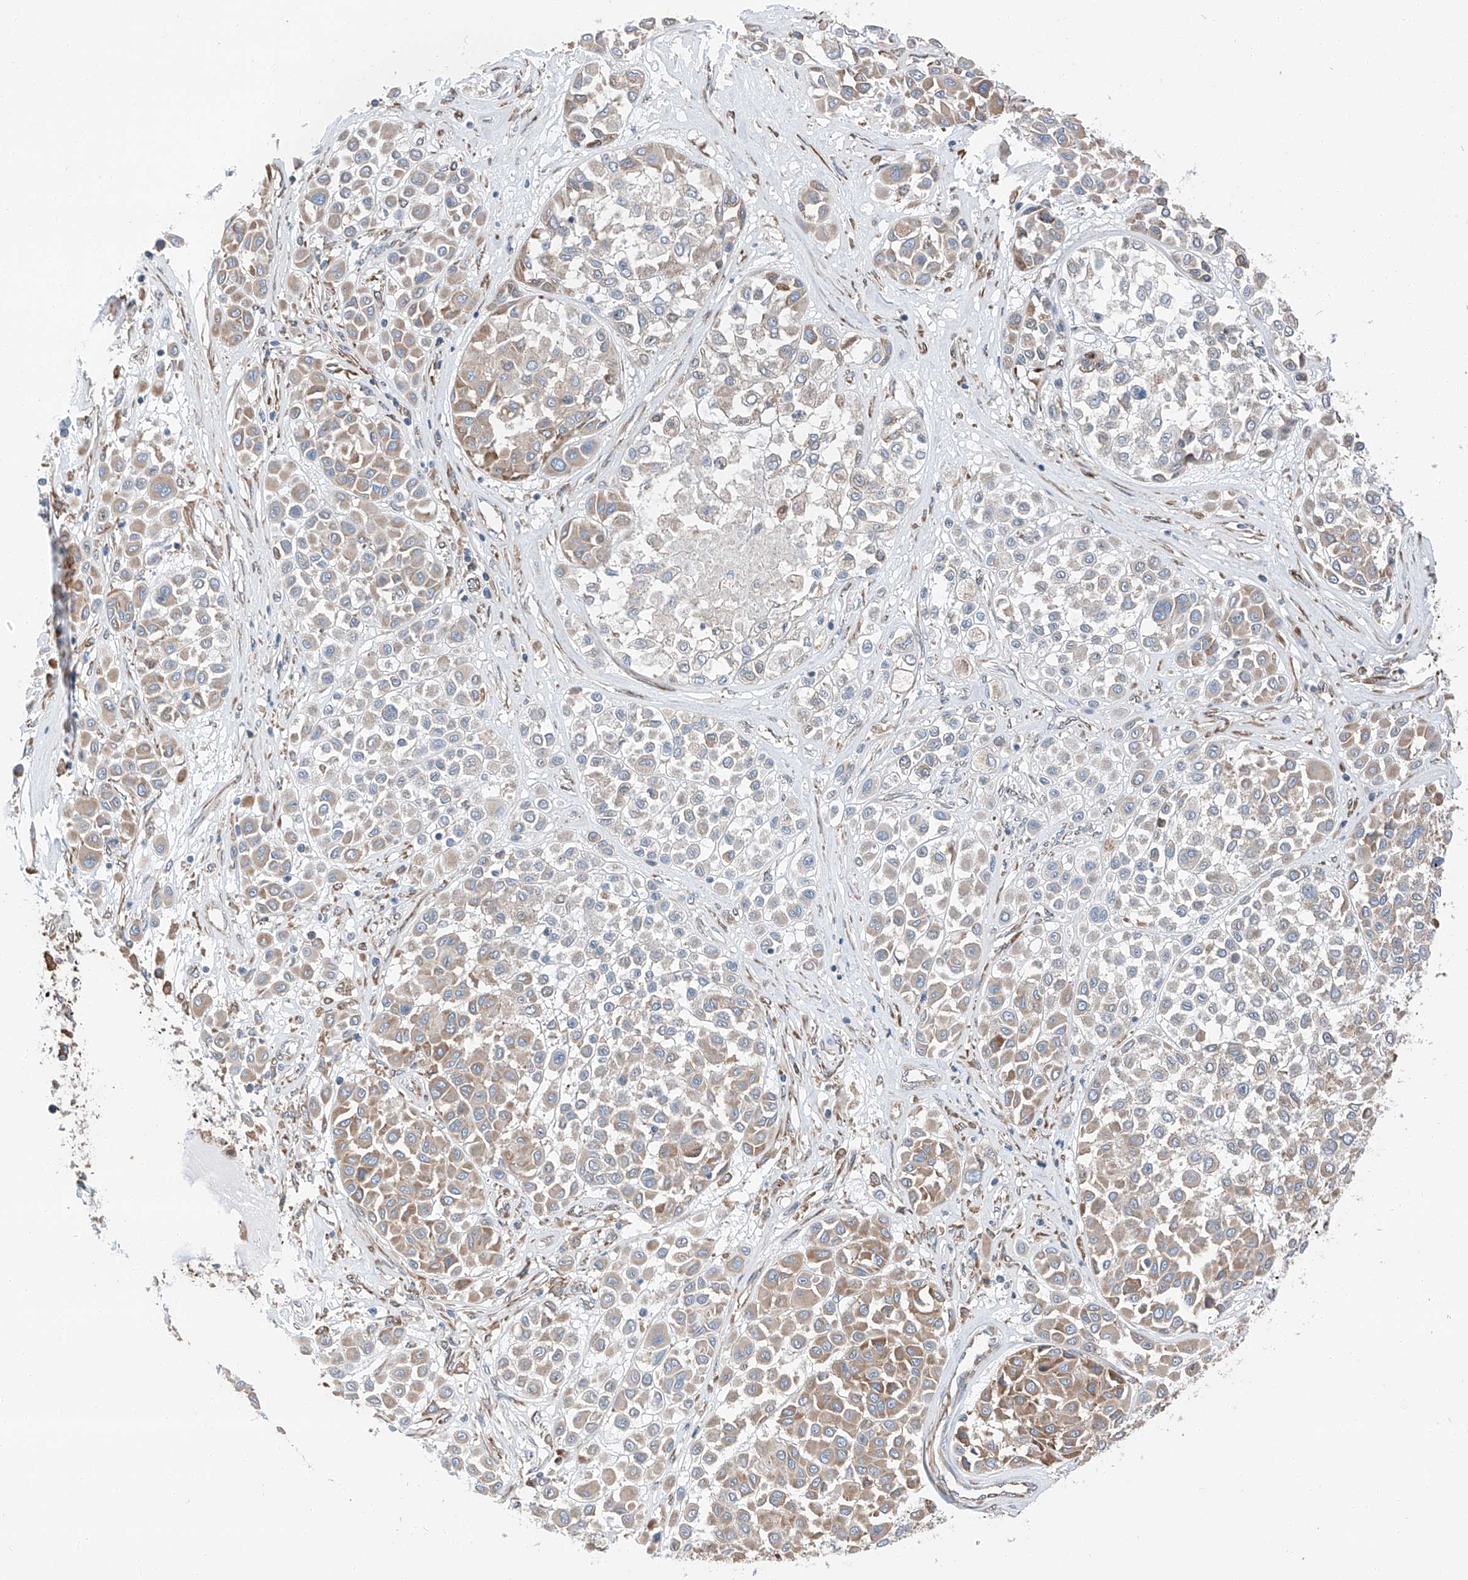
{"staining": {"intensity": "weak", "quantity": "<25%", "location": "cytoplasmic/membranous"}, "tissue": "melanoma", "cell_type": "Tumor cells", "image_type": "cancer", "snomed": [{"axis": "morphology", "description": "Malignant melanoma, Metastatic site"}, {"axis": "topography", "description": "Soft tissue"}], "caption": "This image is of malignant melanoma (metastatic site) stained with immunohistochemistry (IHC) to label a protein in brown with the nuclei are counter-stained blue. There is no staining in tumor cells.", "gene": "ZC3H15", "patient": {"sex": "male", "age": 41}}